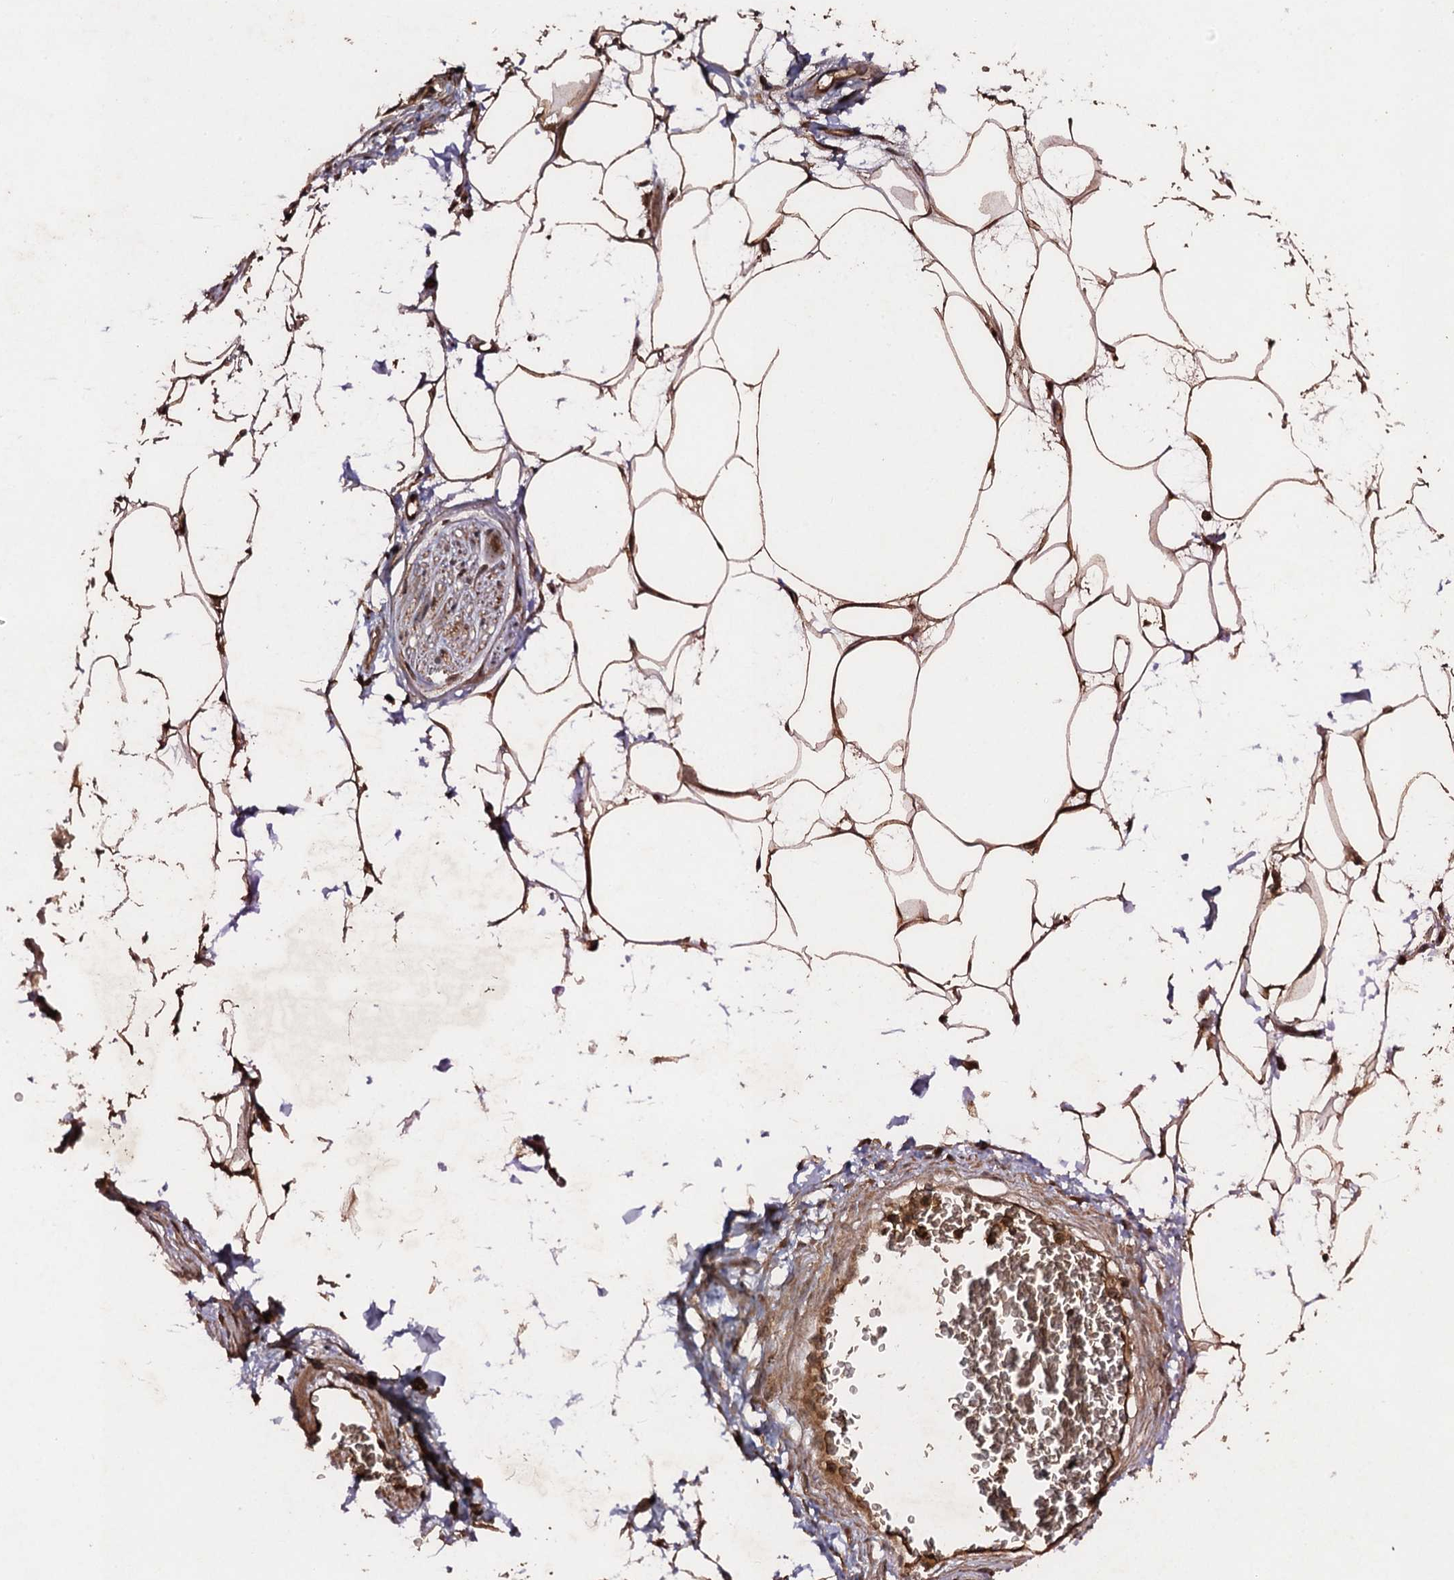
{"staining": {"intensity": "strong", "quantity": "25%-75%", "location": "cytoplasmic/membranous"}, "tissue": "adipose tissue", "cell_type": "Adipocytes", "image_type": "normal", "snomed": [{"axis": "morphology", "description": "Normal tissue, NOS"}, {"axis": "morphology", "description": "Adenocarcinoma, NOS"}, {"axis": "topography", "description": "Rectum"}, {"axis": "topography", "description": "Vagina"}, {"axis": "topography", "description": "Peripheral nerve tissue"}], "caption": "A high amount of strong cytoplasmic/membranous staining is identified in approximately 25%-75% of adipocytes in benign adipose tissue.", "gene": "ADGRG3", "patient": {"sex": "female", "age": 71}}